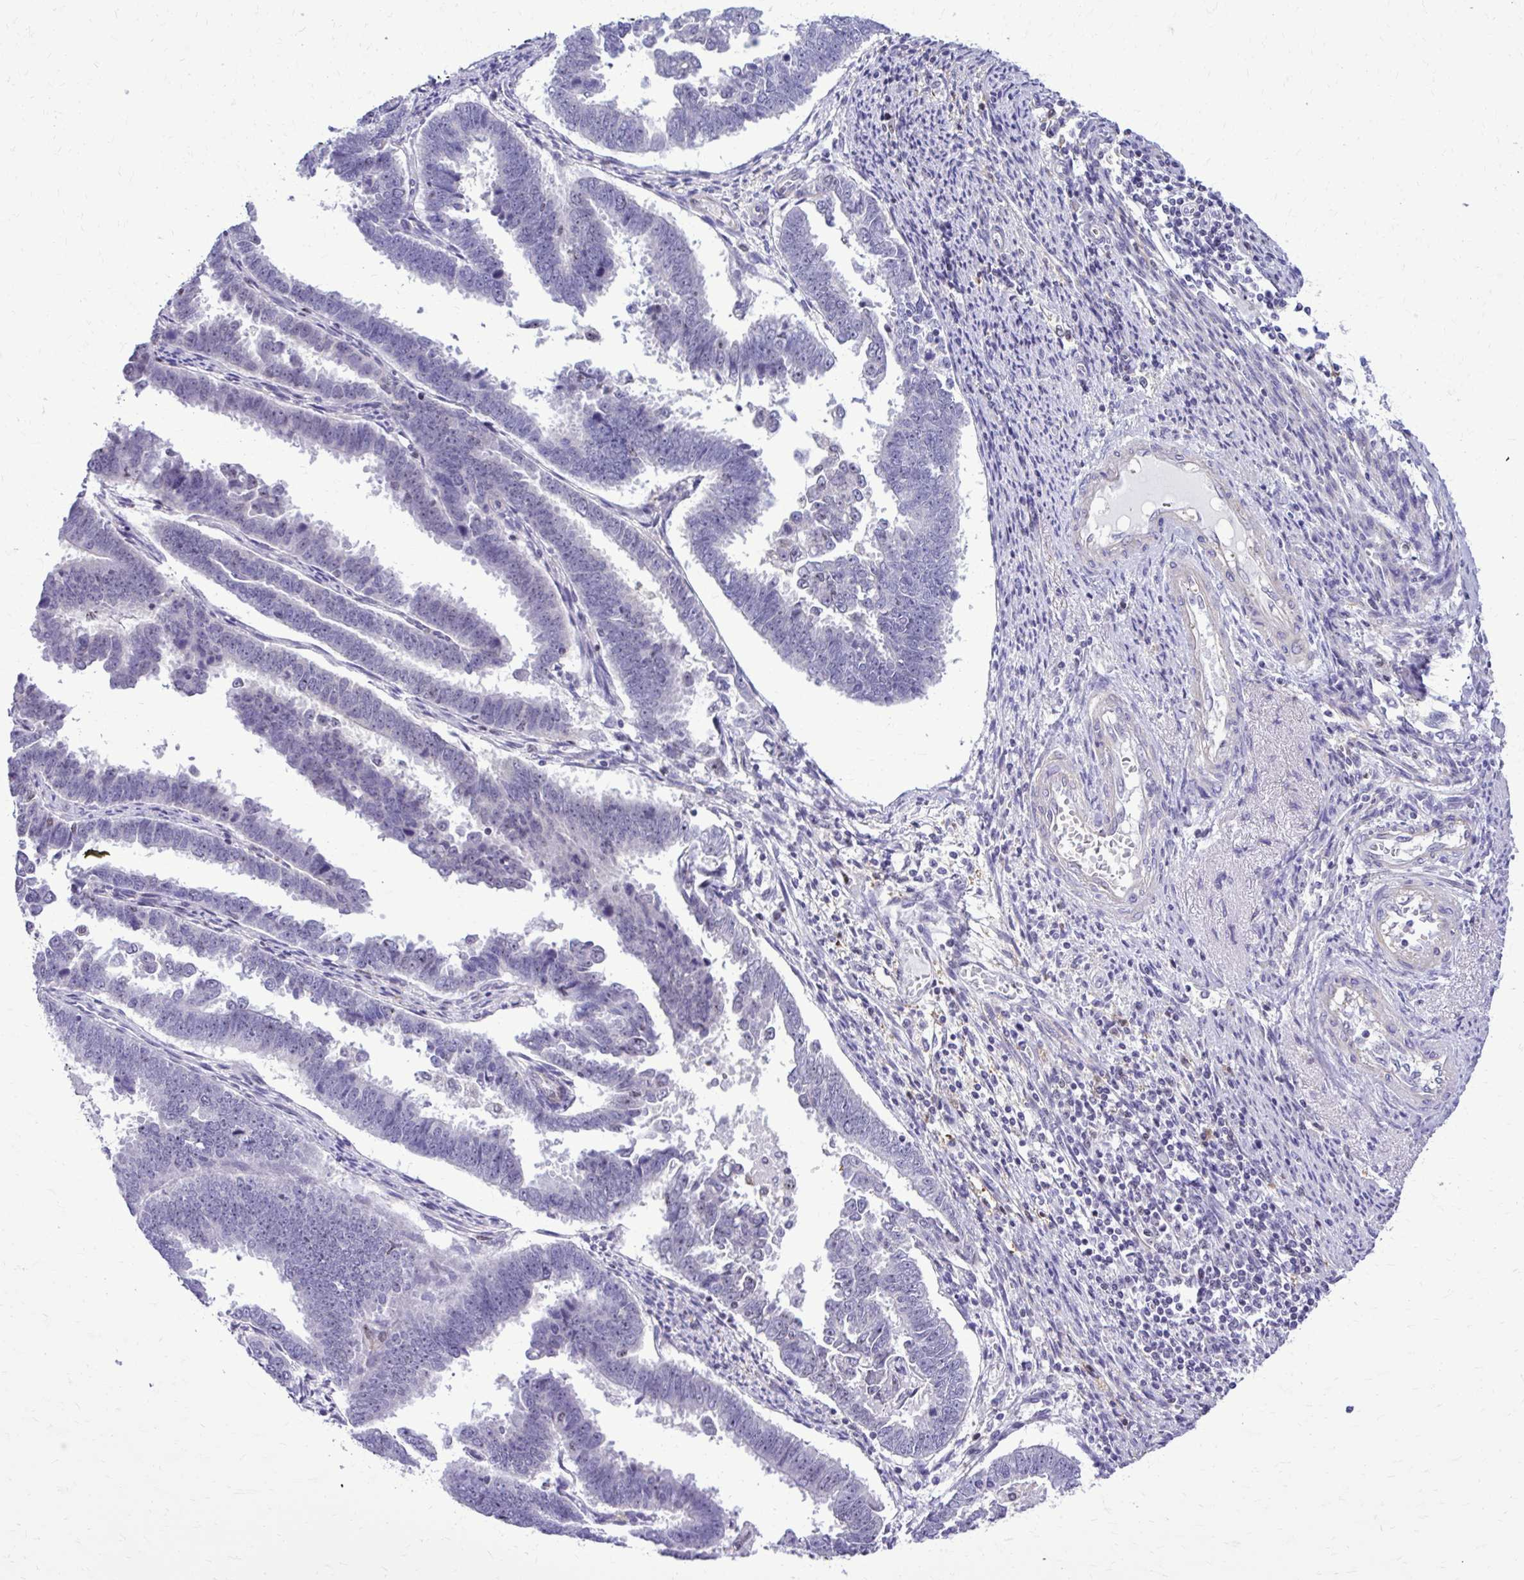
{"staining": {"intensity": "negative", "quantity": "none", "location": "none"}, "tissue": "endometrial cancer", "cell_type": "Tumor cells", "image_type": "cancer", "snomed": [{"axis": "morphology", "description": "Adenocarcinoma, NOS"}, {"axis": "topography", "description": "Endometrium"}], "caption": "IHC photomicrograph of endometrial adenocarcinoma stained for a protein (brown), which shows no staining in tumor cells.", "gene": "RASL11B", "patient": {"sex": "female", "age": 75}}